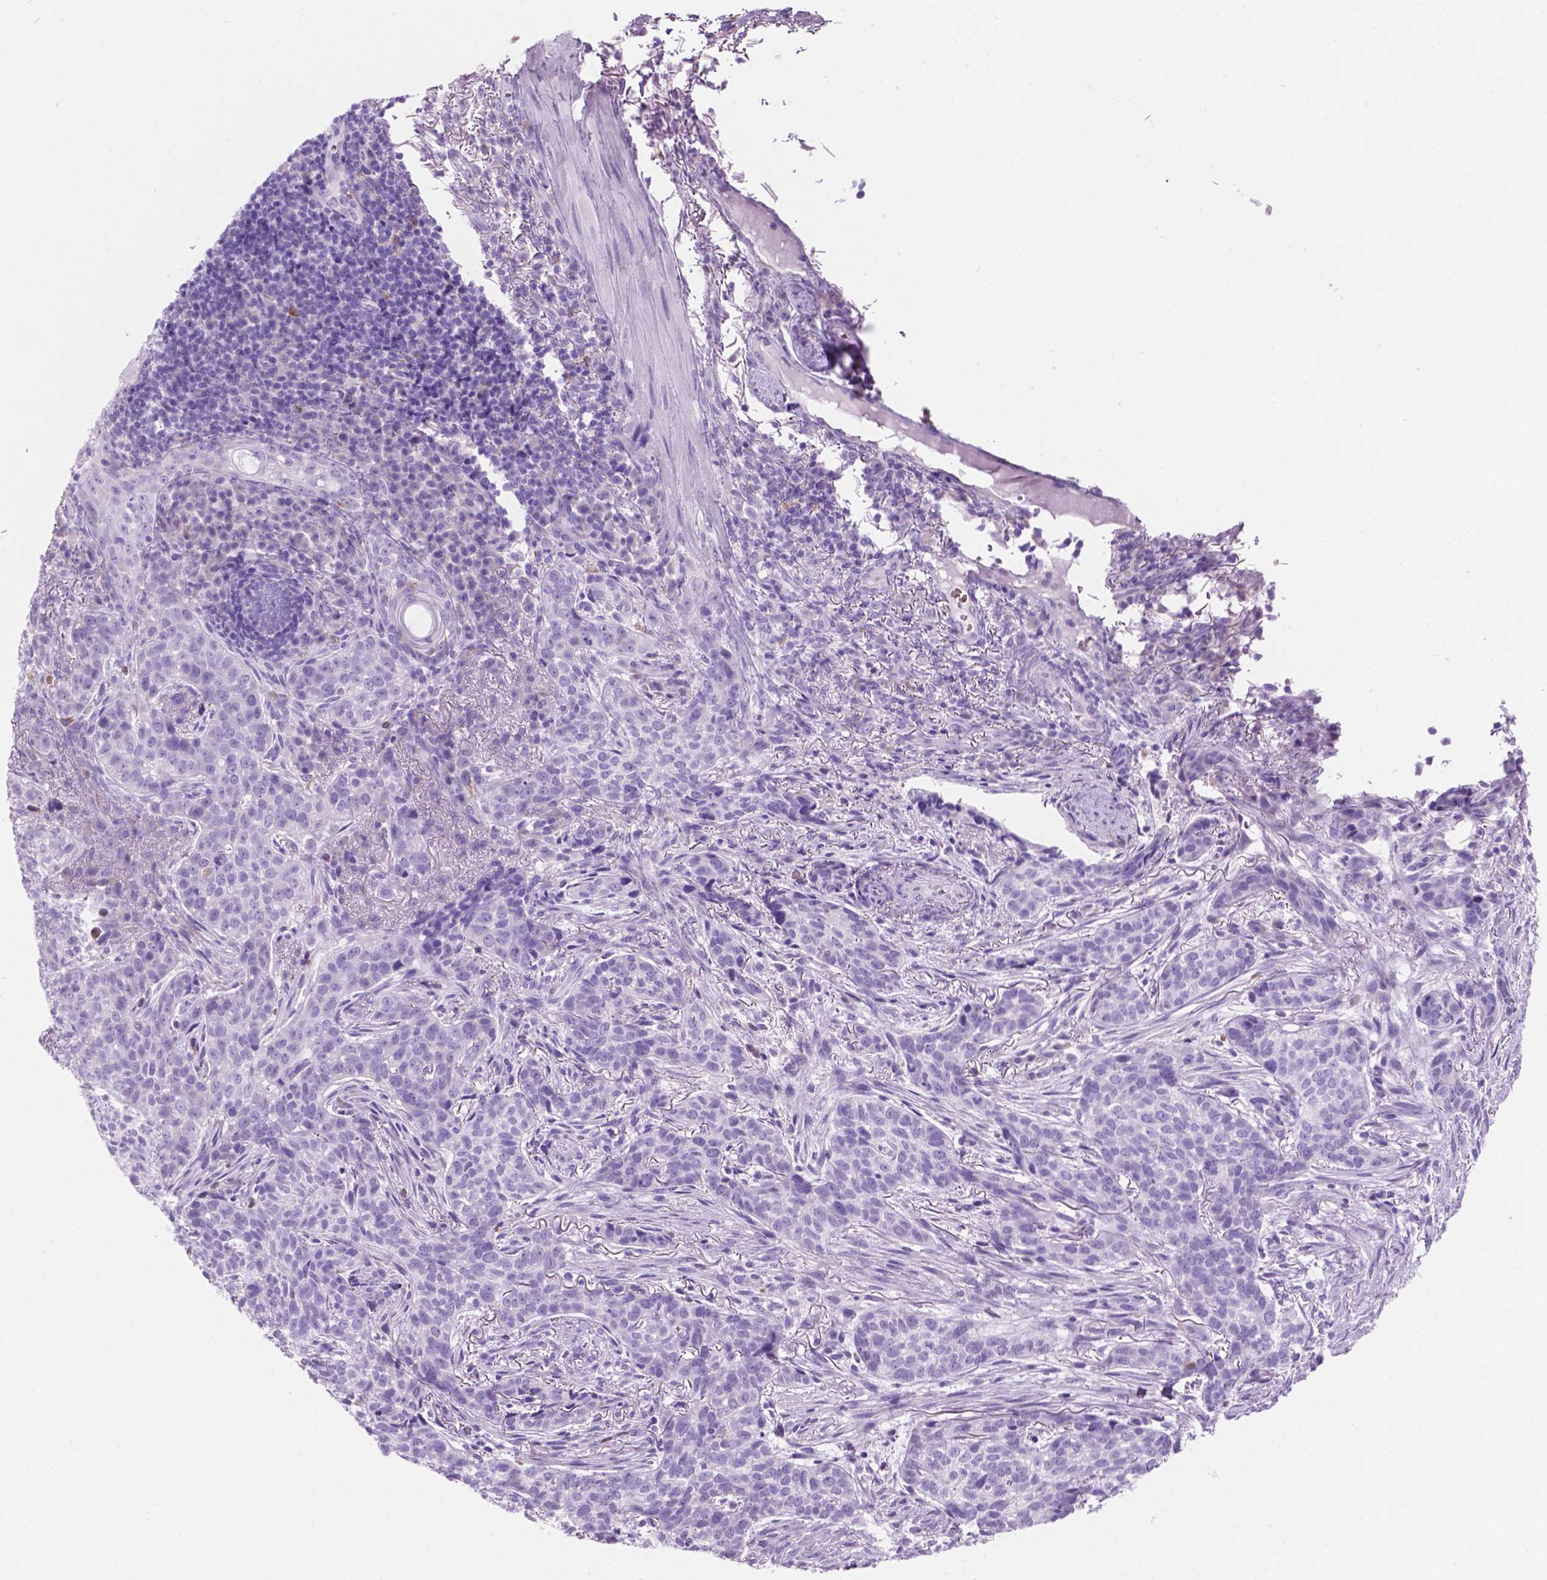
{"staining": {"intensity": "negative", "quantity": "none", "location": "none"}, "tissue": "skin cancer", "cell_type": "Tumor cells", "image_type": "cancer", "snomed": [{"axis": "morphology", "description": "Basal cell carcinoma"}, {"axis": "topography", "description": "Skin"}], "caption": "IHC micrograph of skin basal cell carcinoma stained for a protein (brown), which shows no expression in tumor cells.", "gene": "GRIN2B", "patient": {"sex": "female", "age": 69}}